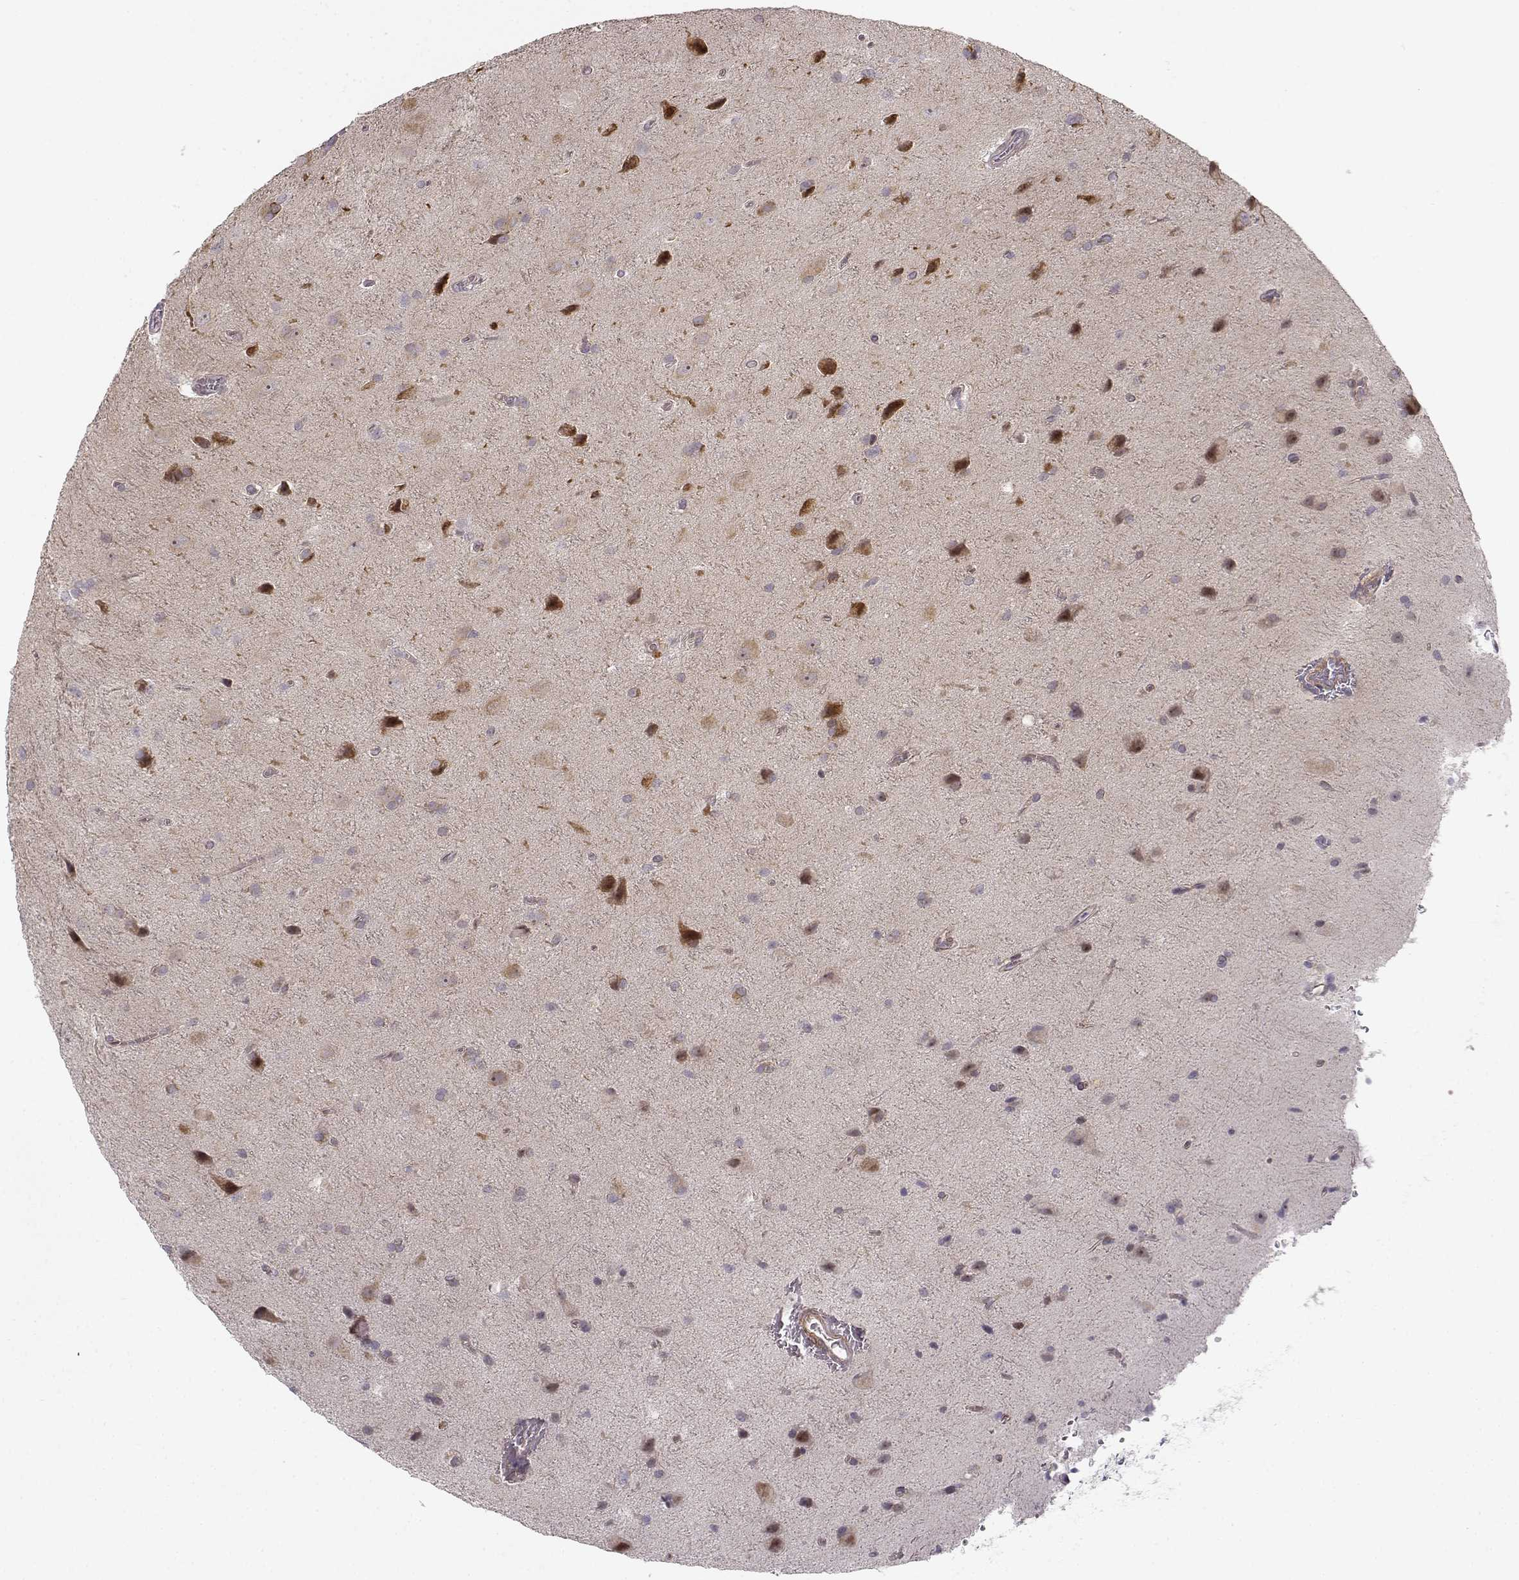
{"staining": {"intensity": "negative", "quantity": "none", "location": "none"}, "tissue": "glioma", "cell_type": "Tumor cells", "image_type": "cancer", "snomed": [{"axis": "morphology", "description": "Glioma, malignant, Low grade"}, {"axis": "topography", "description": "Brain"}], "caption": "Malignant glioma (low-grade) stained for a protein using immunohistochemistry displays no staining tumor cells.", "gene": "RGS9BP", "patient": {"sex": "male", "age": 58}}